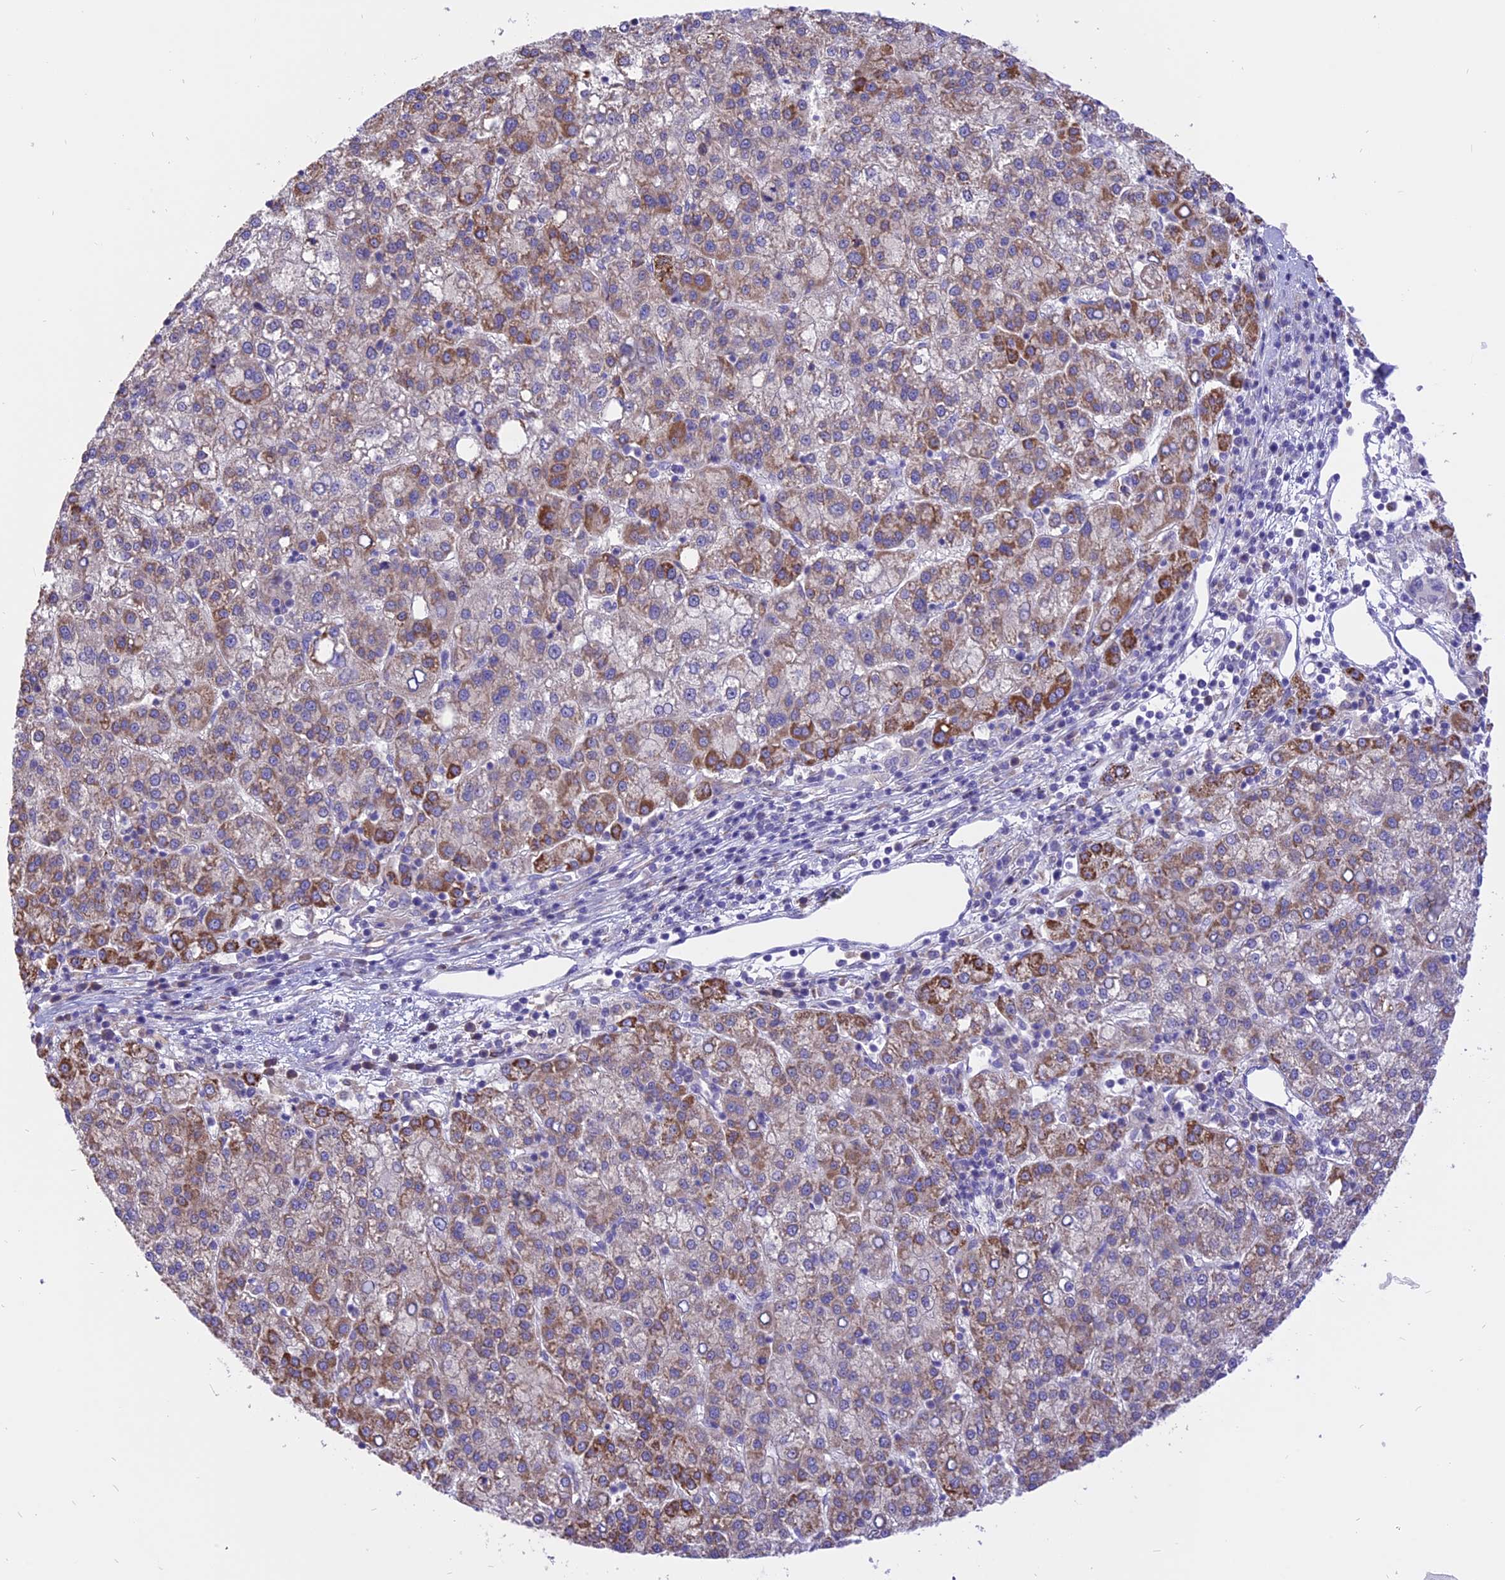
{"staining": {"intensity": "moderate", "quantity": "25%-75%", "location": "cytoplasmic/membranous"}, "tissue": "liver cancer", "cell_type": "Tumor cells", "image_type": "cancer", "snomed": [{"axis": "morphology", "description": "Carcinoma, Hepatocellular, NOS"}, {"axis": "topography", "description": "Liver"}], "caption": "A brown stain labels moderate cytoplasmic/membranous positivity of a protein in liver cancer tumor cells.", "gene": "ARMCX6", "patient": {"sex": "female", "age": 58}}